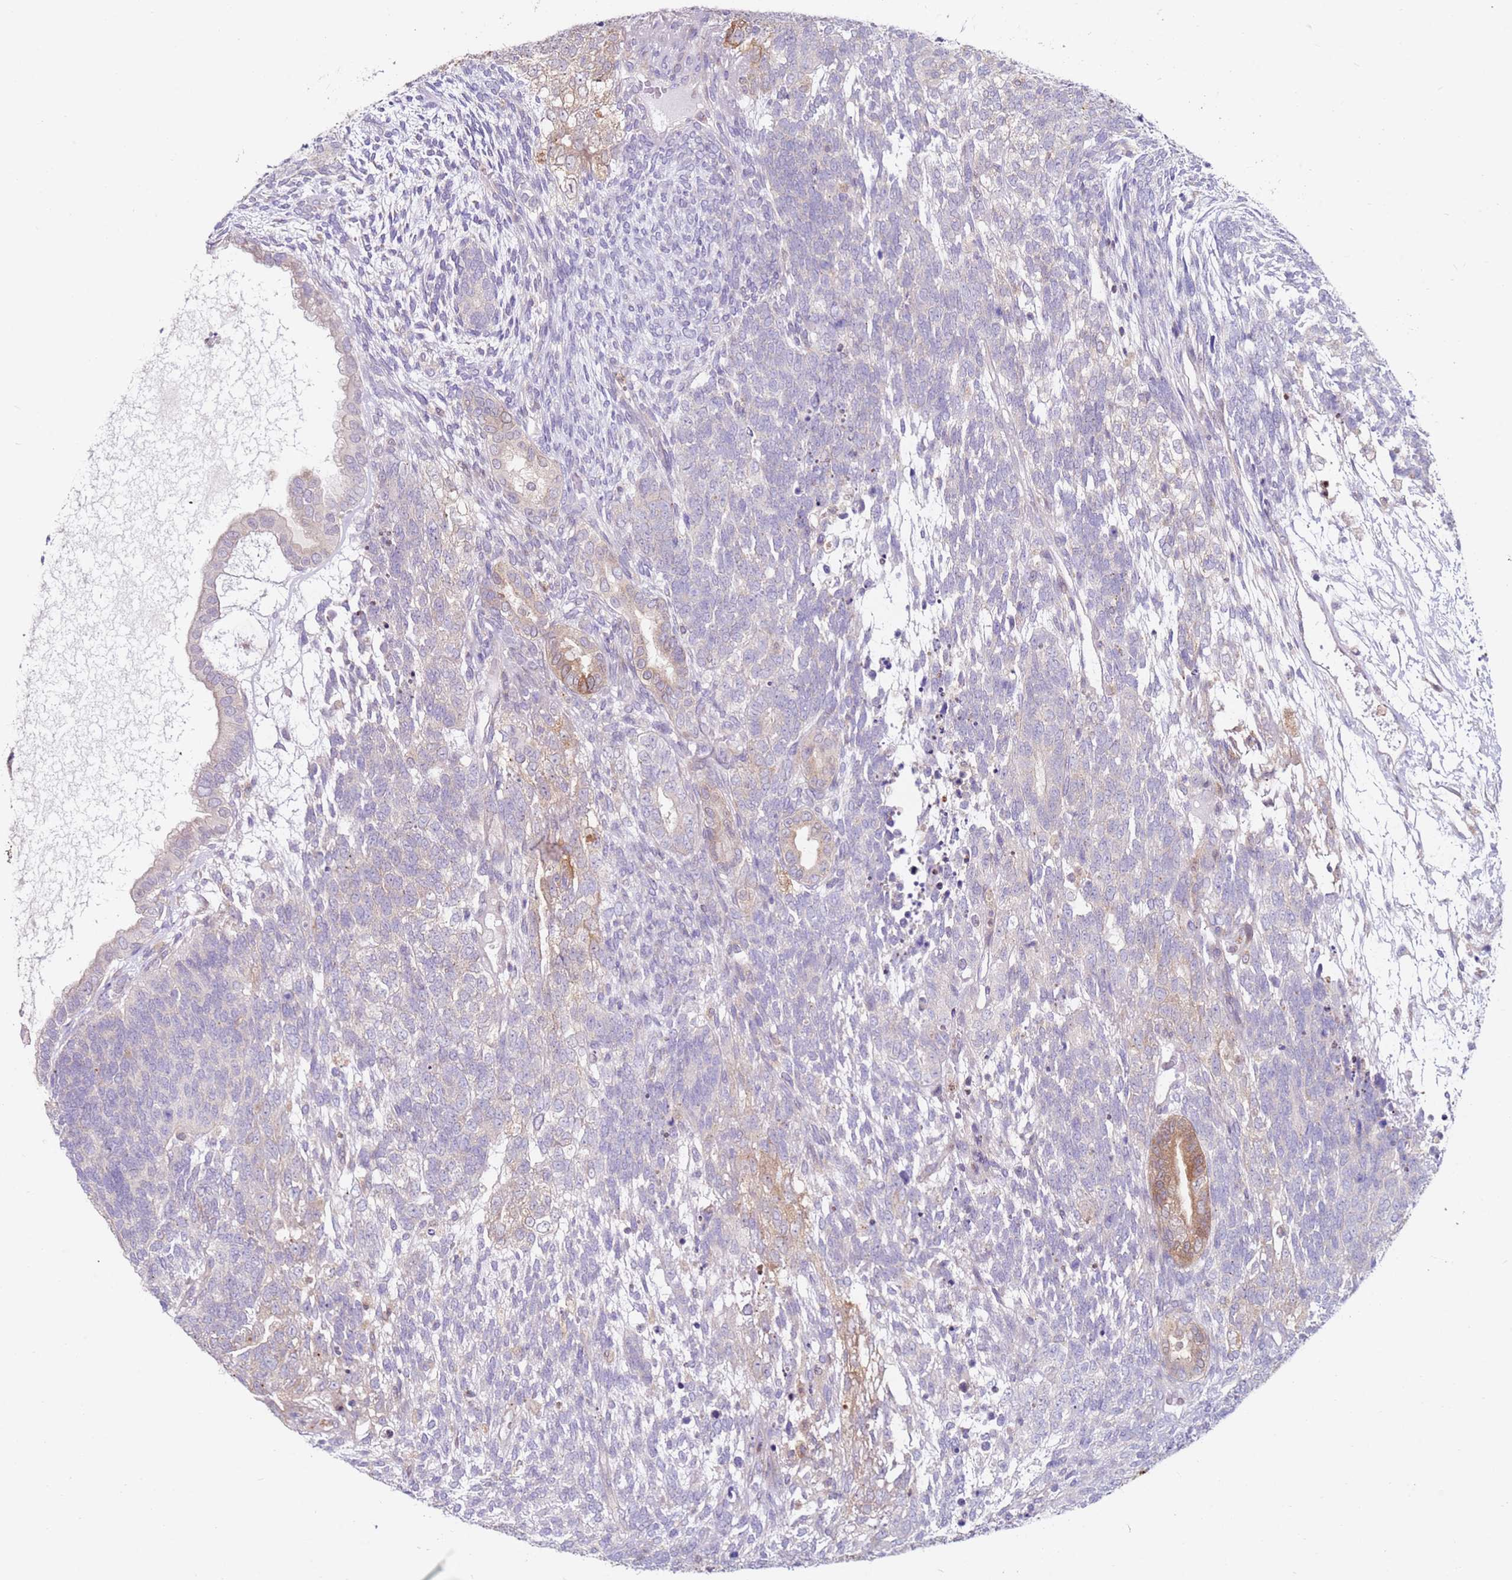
{"staining": {"intensity": "moderate", "quantity": "<25%", "location": "cytoplasmic/membranous"}, "tissue": "testis cancer", "cell_type": "Tumor cells", "image_type": "cancer", "snomed": [{"axis": "morphology", "description": "Carcinoma, Embryonal, NOS"}, {"axis": "topography", "description": "Testis"}], "caption": "Testis embryonal carcinoma tissue exhibits moderate cytoplasmic/membranous staining in about <25% of tumor cells, visualized by immunohistochemistry. The staining is performed using DAB brown chromogen to label protein expression. The nuclei are counter-stained blue using hematoxylin.", "gene": "CNOT9", "patient": {"sex": "male", "age": 23}}